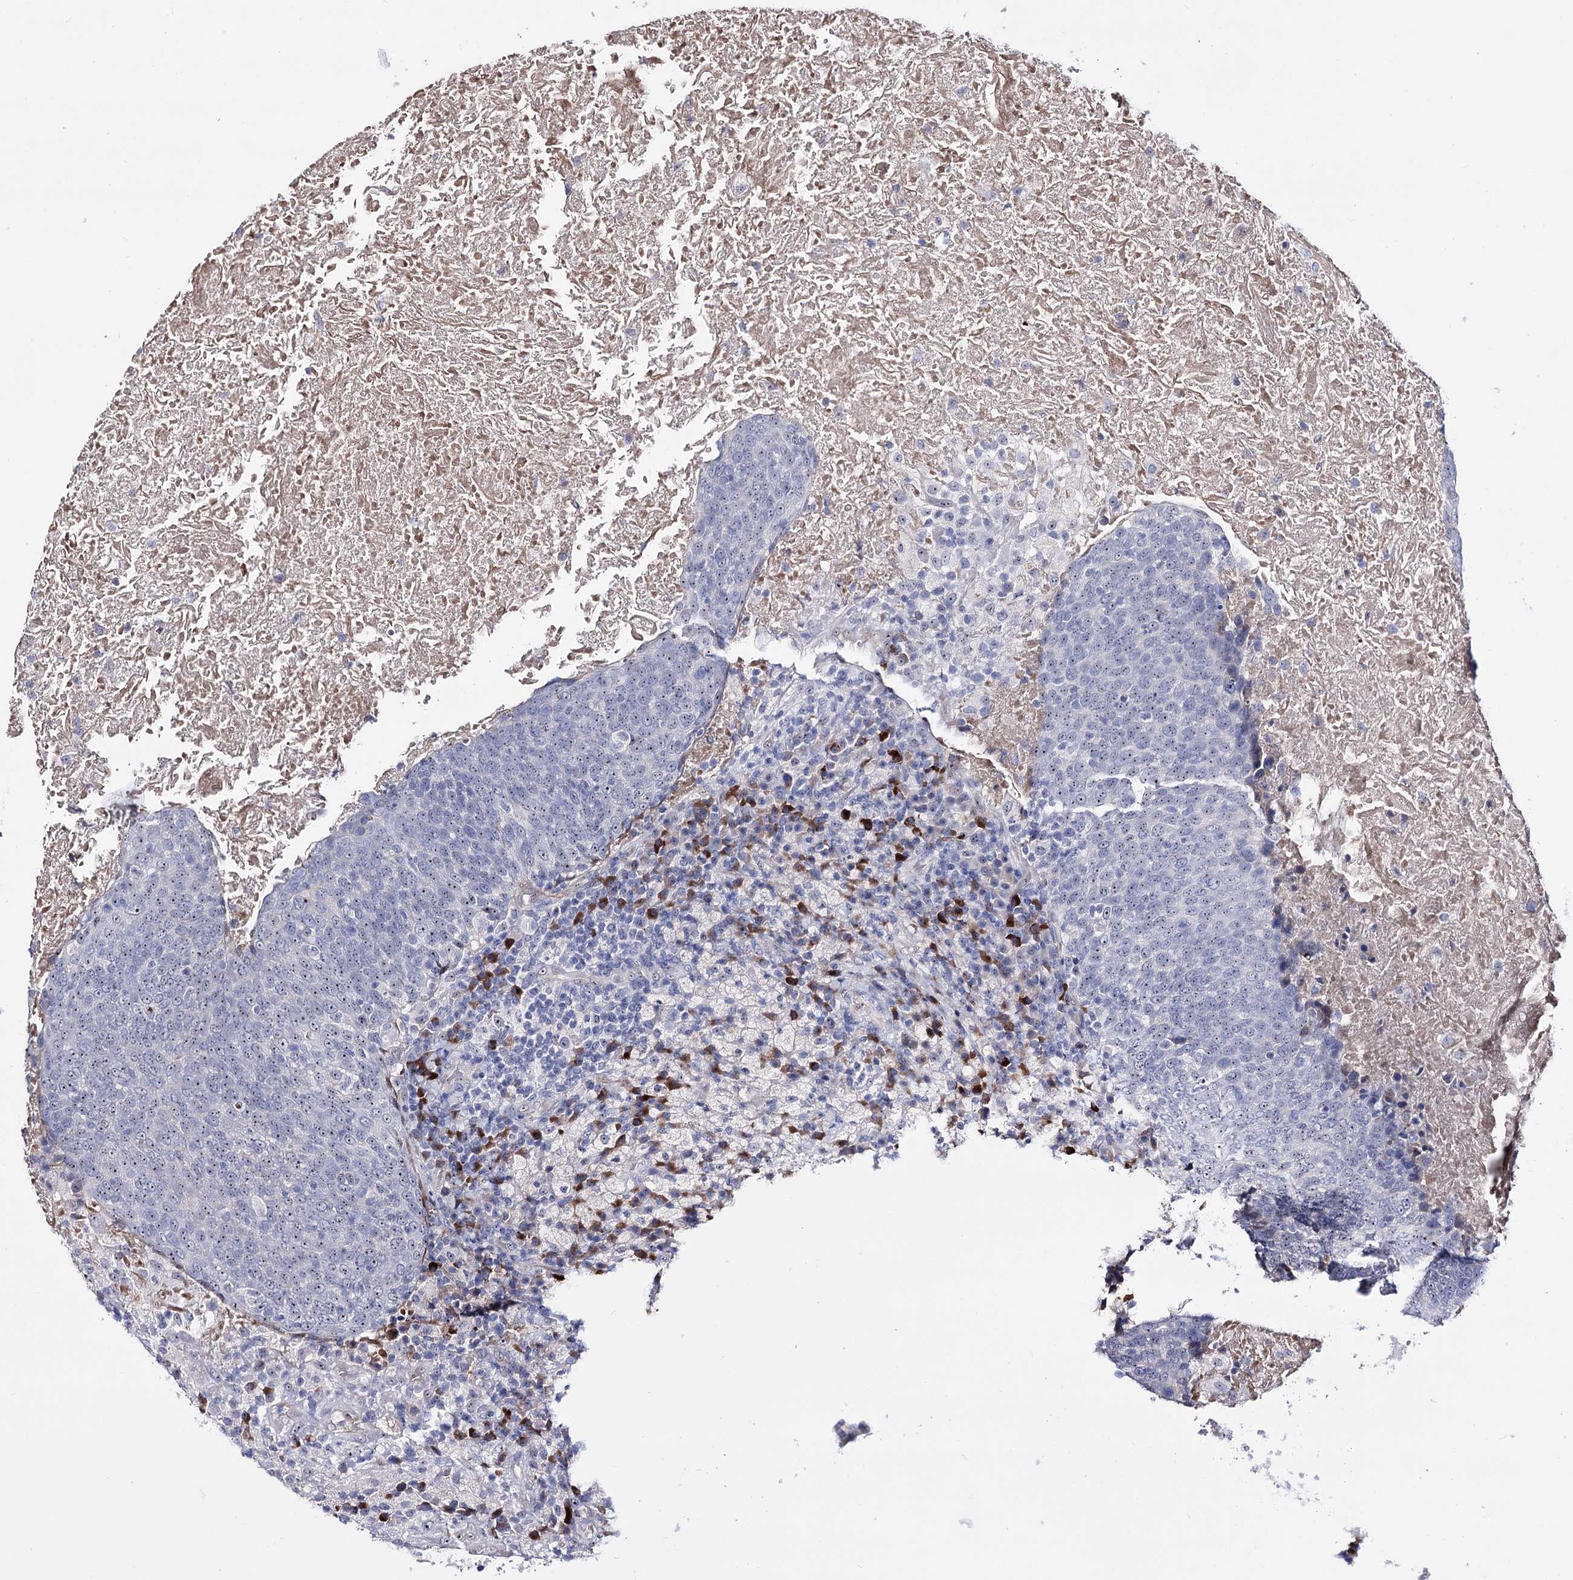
{"staining": {"intensity": "moderate", "quantity": "25%-75%", "location": "nuclear"}, "tissue": "head and neck cancer", "cell_type": "Tumor cells", "image_type": "cancer", "snomed": [{"axis": "morphology", "description": "Squamous cell carcinoma, NOS"}, {"axis": "morphology", "description": "Squamous cell carcinoma, metastatic, NOS"}, {"axis": "topography", "description": "Lymph node"}, {"axis": "topography", "description": "Head-Neck"}], "caption": "Head and neck cancer tissue shows moderate nuclear expression in approximately 25%-75% of tumor cells", "gene": "PCGF5", "patient": {"sex": "male", "age": 62}}